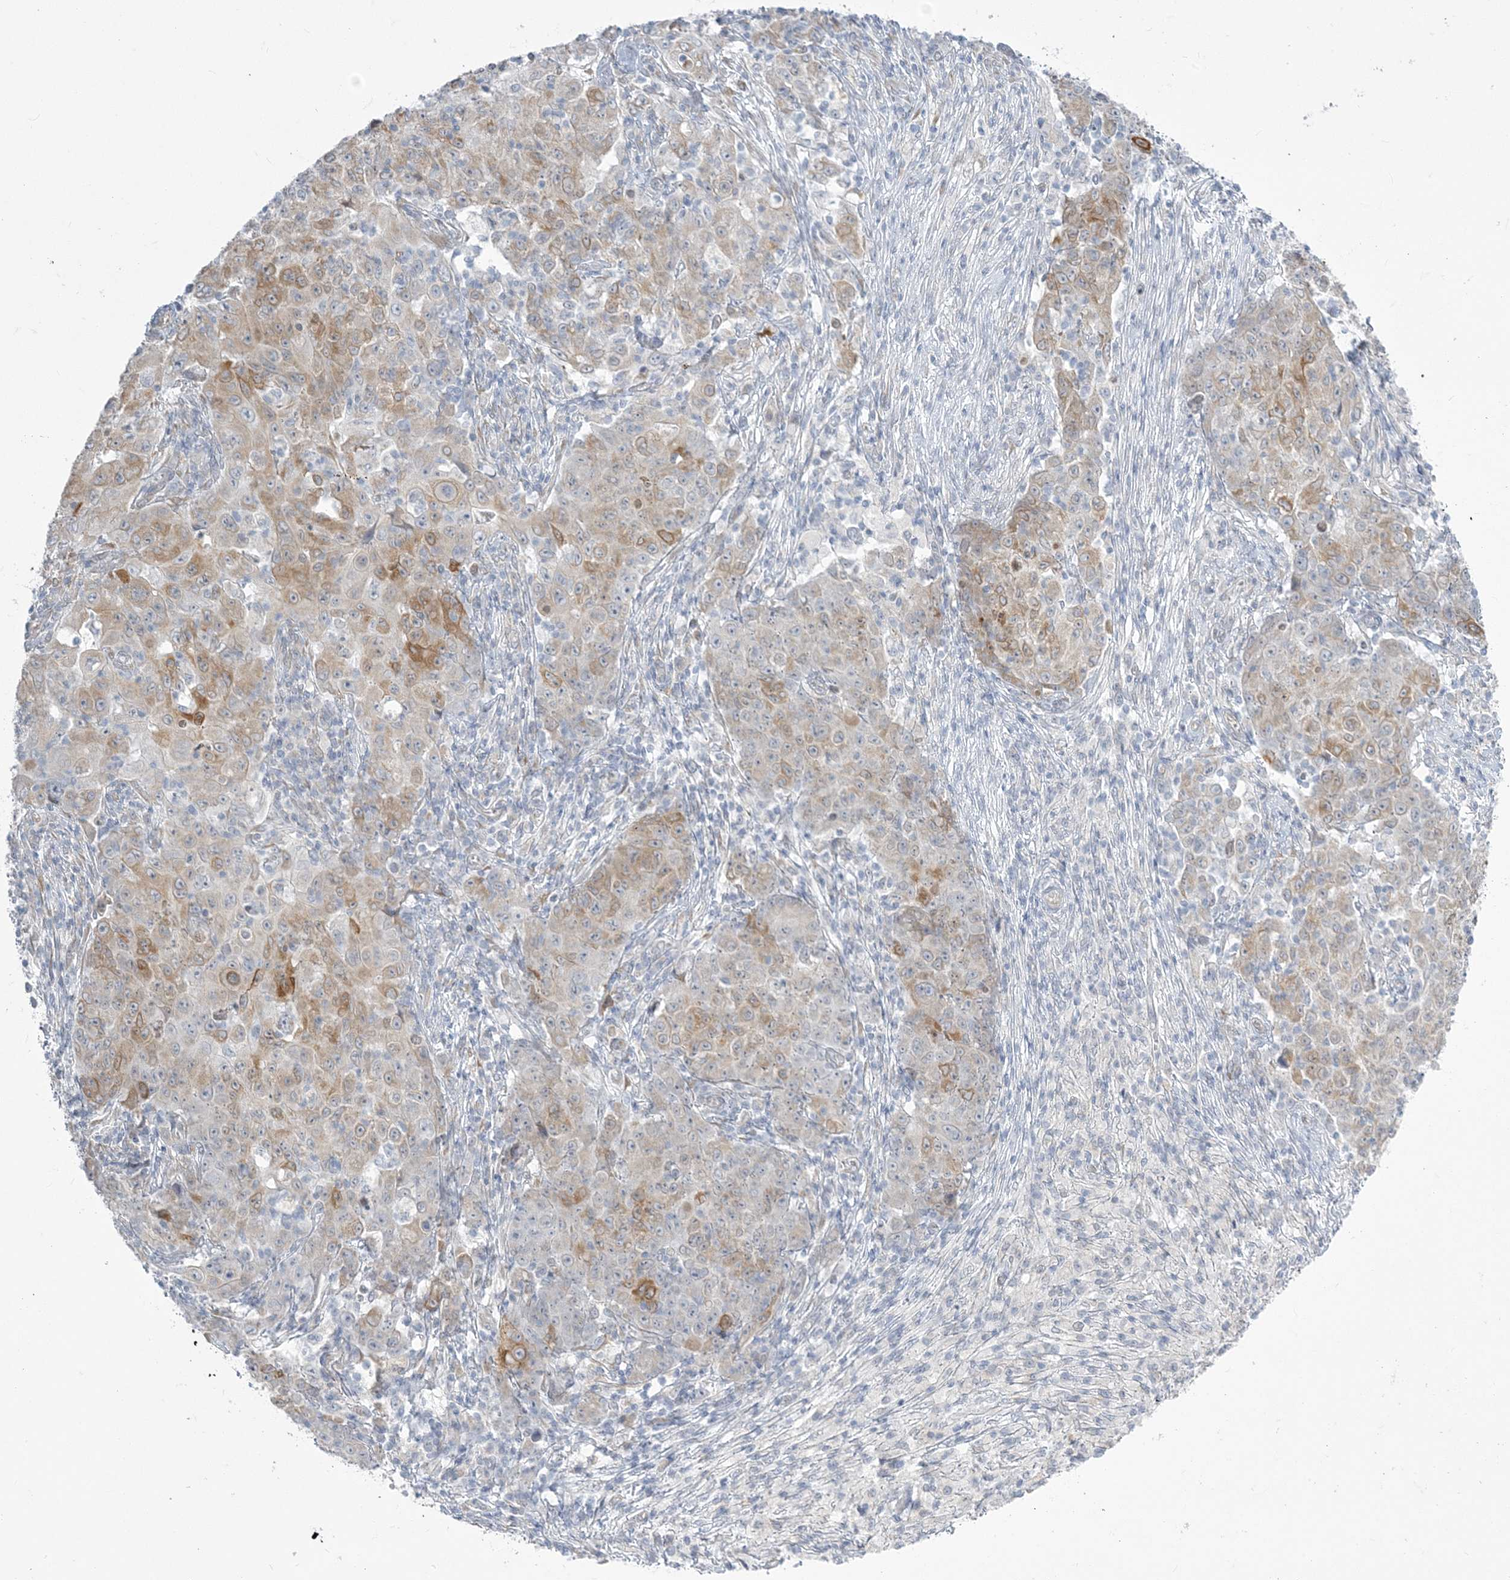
{"staining": {"intensity": "moderate", "quantity": "<25%", "location": "cytoplasmic/membranous"}, "tissue": "ovarian cancer", "cell_type": "Tumor cells", "image_type": "cancer", "snomed": [{"axis": "morphology", "description": "Carcinoma, endometroid"}, {"axis": "topography", "description": "Ovary"}], "caption": "A low amount of moderate cytoplasmic/membranous expression is appreciated in approximately <25% of tumor cells in ovarian cancer tissue.", "gene": "ZC3H6", "patient": {"sex": "female", "age": 42}}